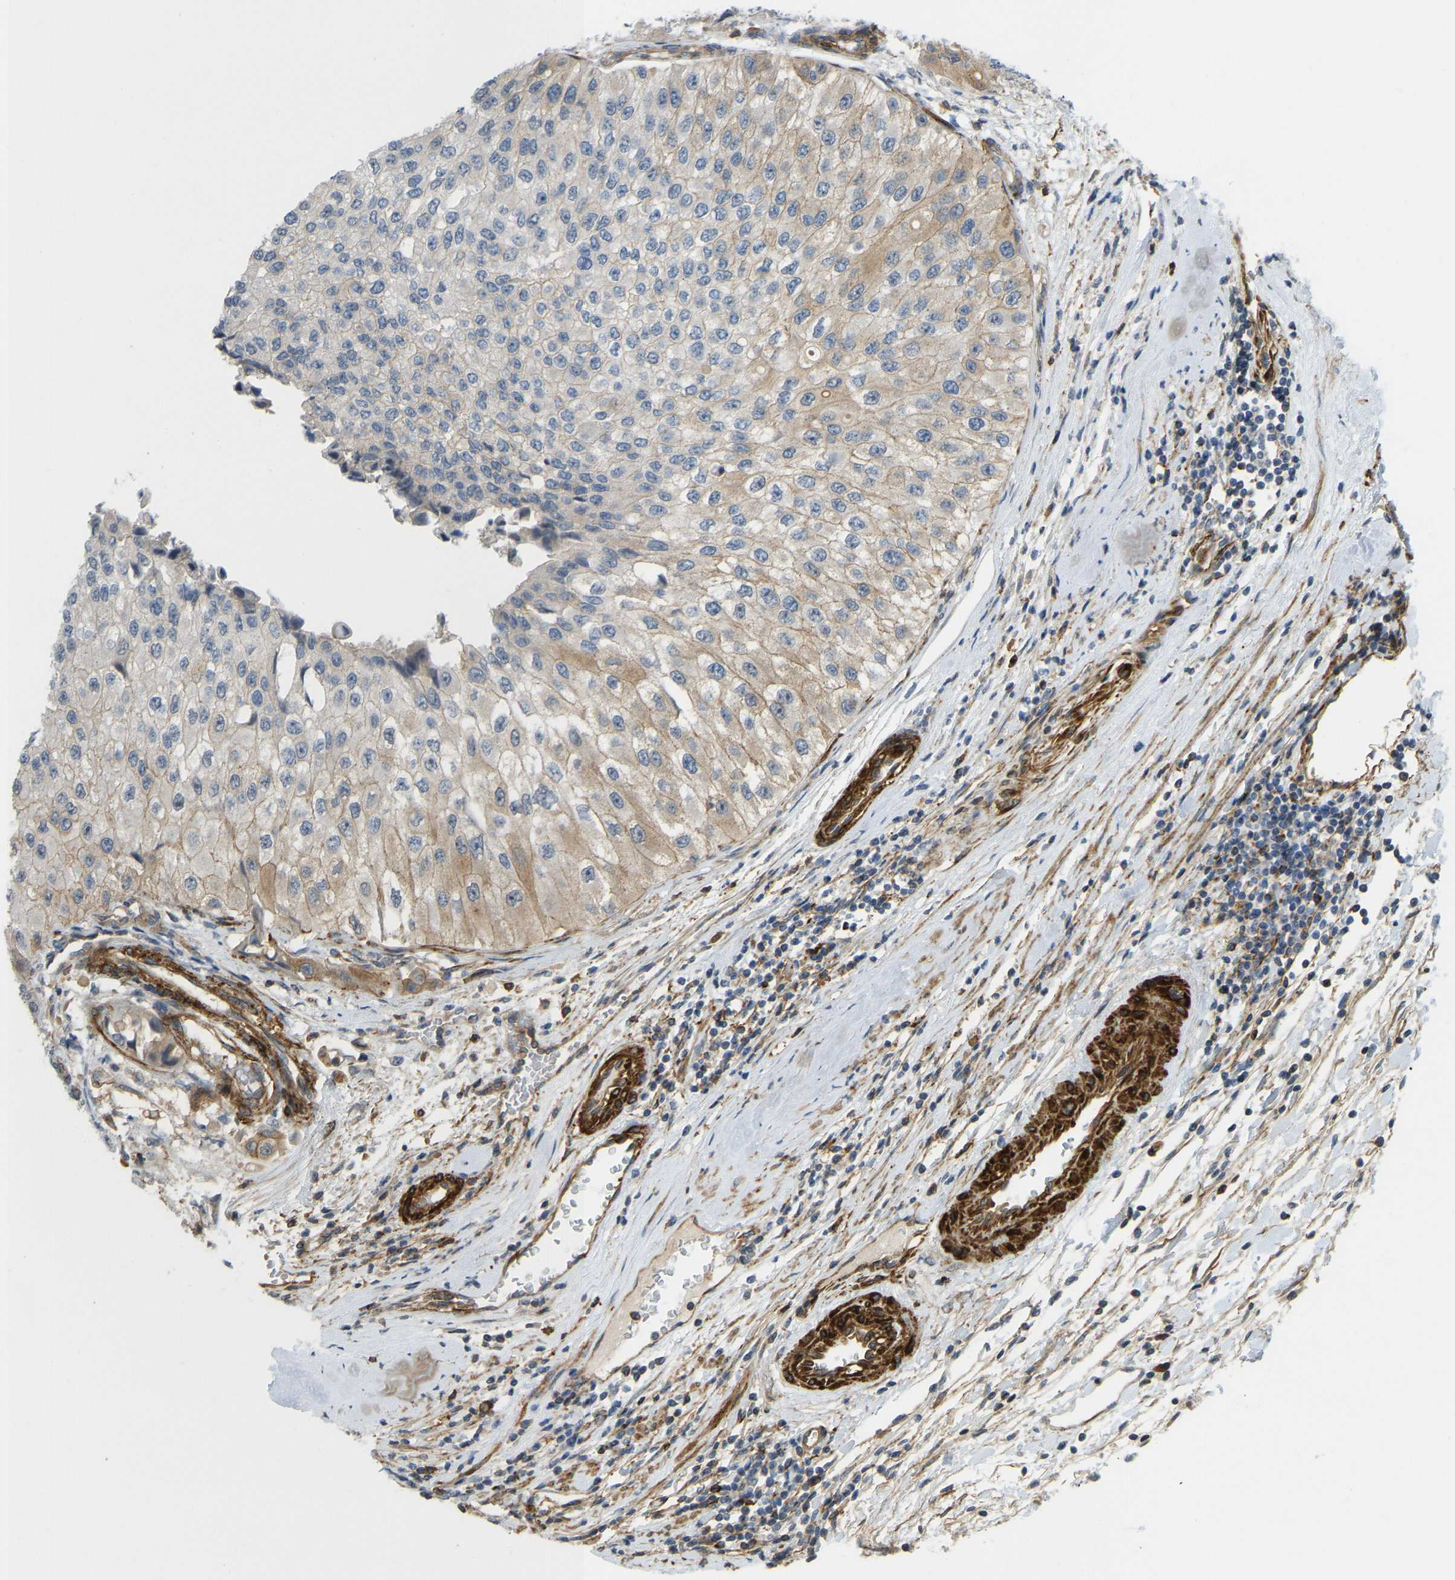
{"staining": {"intensity": "moderate", "quantity": "25%-75%", "location": "cytoplasmic/membranous"}, "tissue": "urothelial cancer", "cell_type": "Tumor cells", "image_type": "cancer", "snomed": [{"axis": "morphology", "description": "Urothelial carcinoma, High grade"}, {"axis": "topography", "description": "Kidney"}, {"axis": "topography", "description": "Urinary bladder"}], "caption": "Immunohistochemistry staining of urothelial carcinoma (high-grade), which shows medium levels of moderate cytoplasmic/membranous positivity in about 25%-75% of tumor cells indicating moderate cytoplasmic/membranous protein positivity. The staining was performed using DAB (brown) for protein detection and nuclei were counterstained in hematoxylin (blue).", "gene": "KIAA1671", "patient": {"sex": "male", "age": 77}}